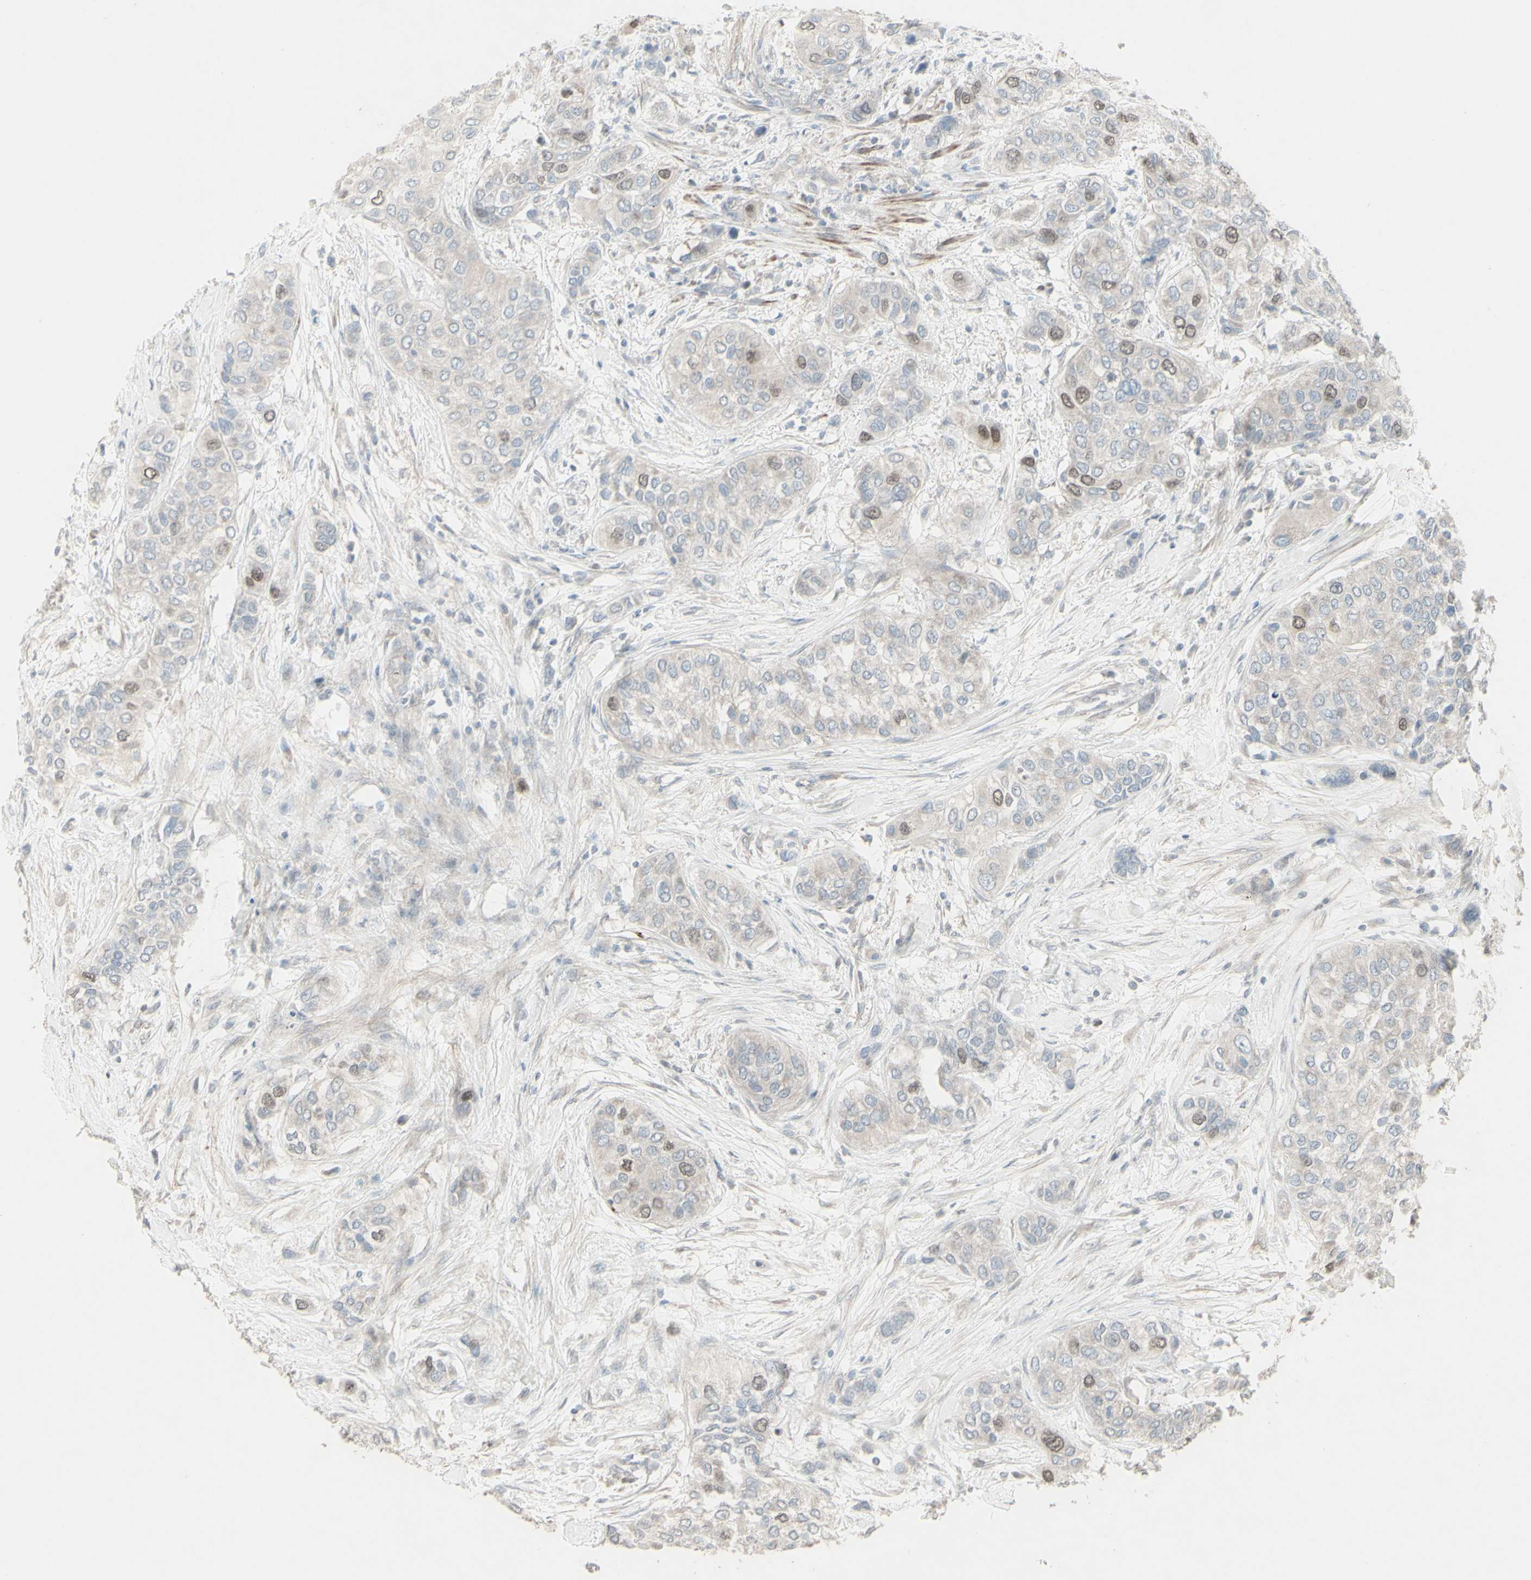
{"staining": {"intensity": "weak", "quantity": "<25%", "location": "nuclear"}, "tissue": "urothelial cancer", "cell_type": "Tumor cells", "image_type": "cancer", "snomed": [{"axis": "morphology", "description": "Urothelial carcinoma, High grade"}, {"axis": "topography", "description": "Urinary bladder"}], "caption": "An image of human urothelial cancer is negative for staining in tumor cells. (DAB IHC with hematoxylin counter stain).", "gene": "GMNN", "patient": {"sex": "female", "age": 56}}